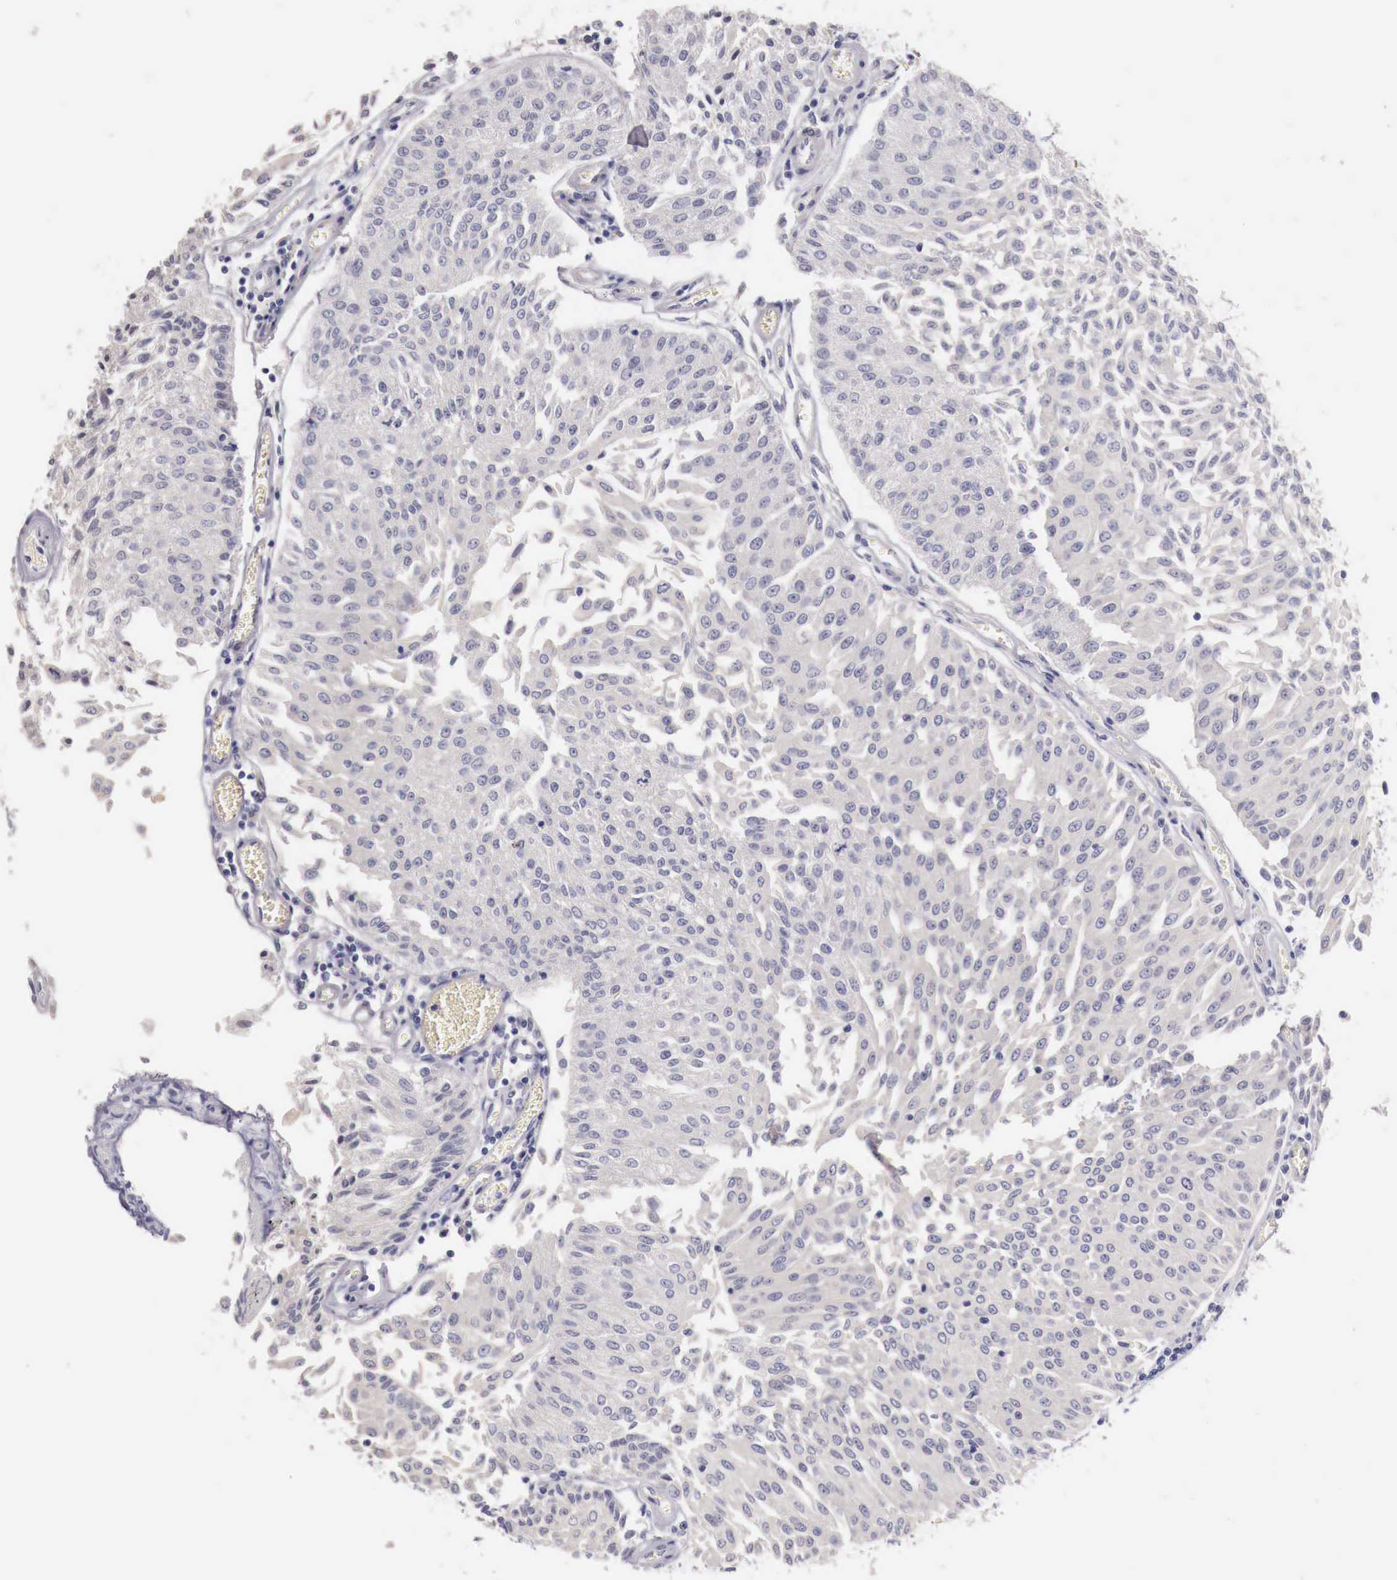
{"staining": {"intensity": "negative", "quantity": "none", "location": "none"}, "tissue": "urothelial cancer", "cell_type": "Tumor cells", "image_type": "cancer", "snomed": [{"axis": "morphology", "description": "Urothelial carcinoma, Low grade"}, {"axis": "topography", "description": "Urinary bladder"}], "caption": "Immunohistochemistry photomicrograph of neoplastic tissue: urothelial cancer stained with DAB reveals no significant protein staining in tumor cells.", "gene": "ENOX2", "patient": {"sex": "male", "age": 86}}